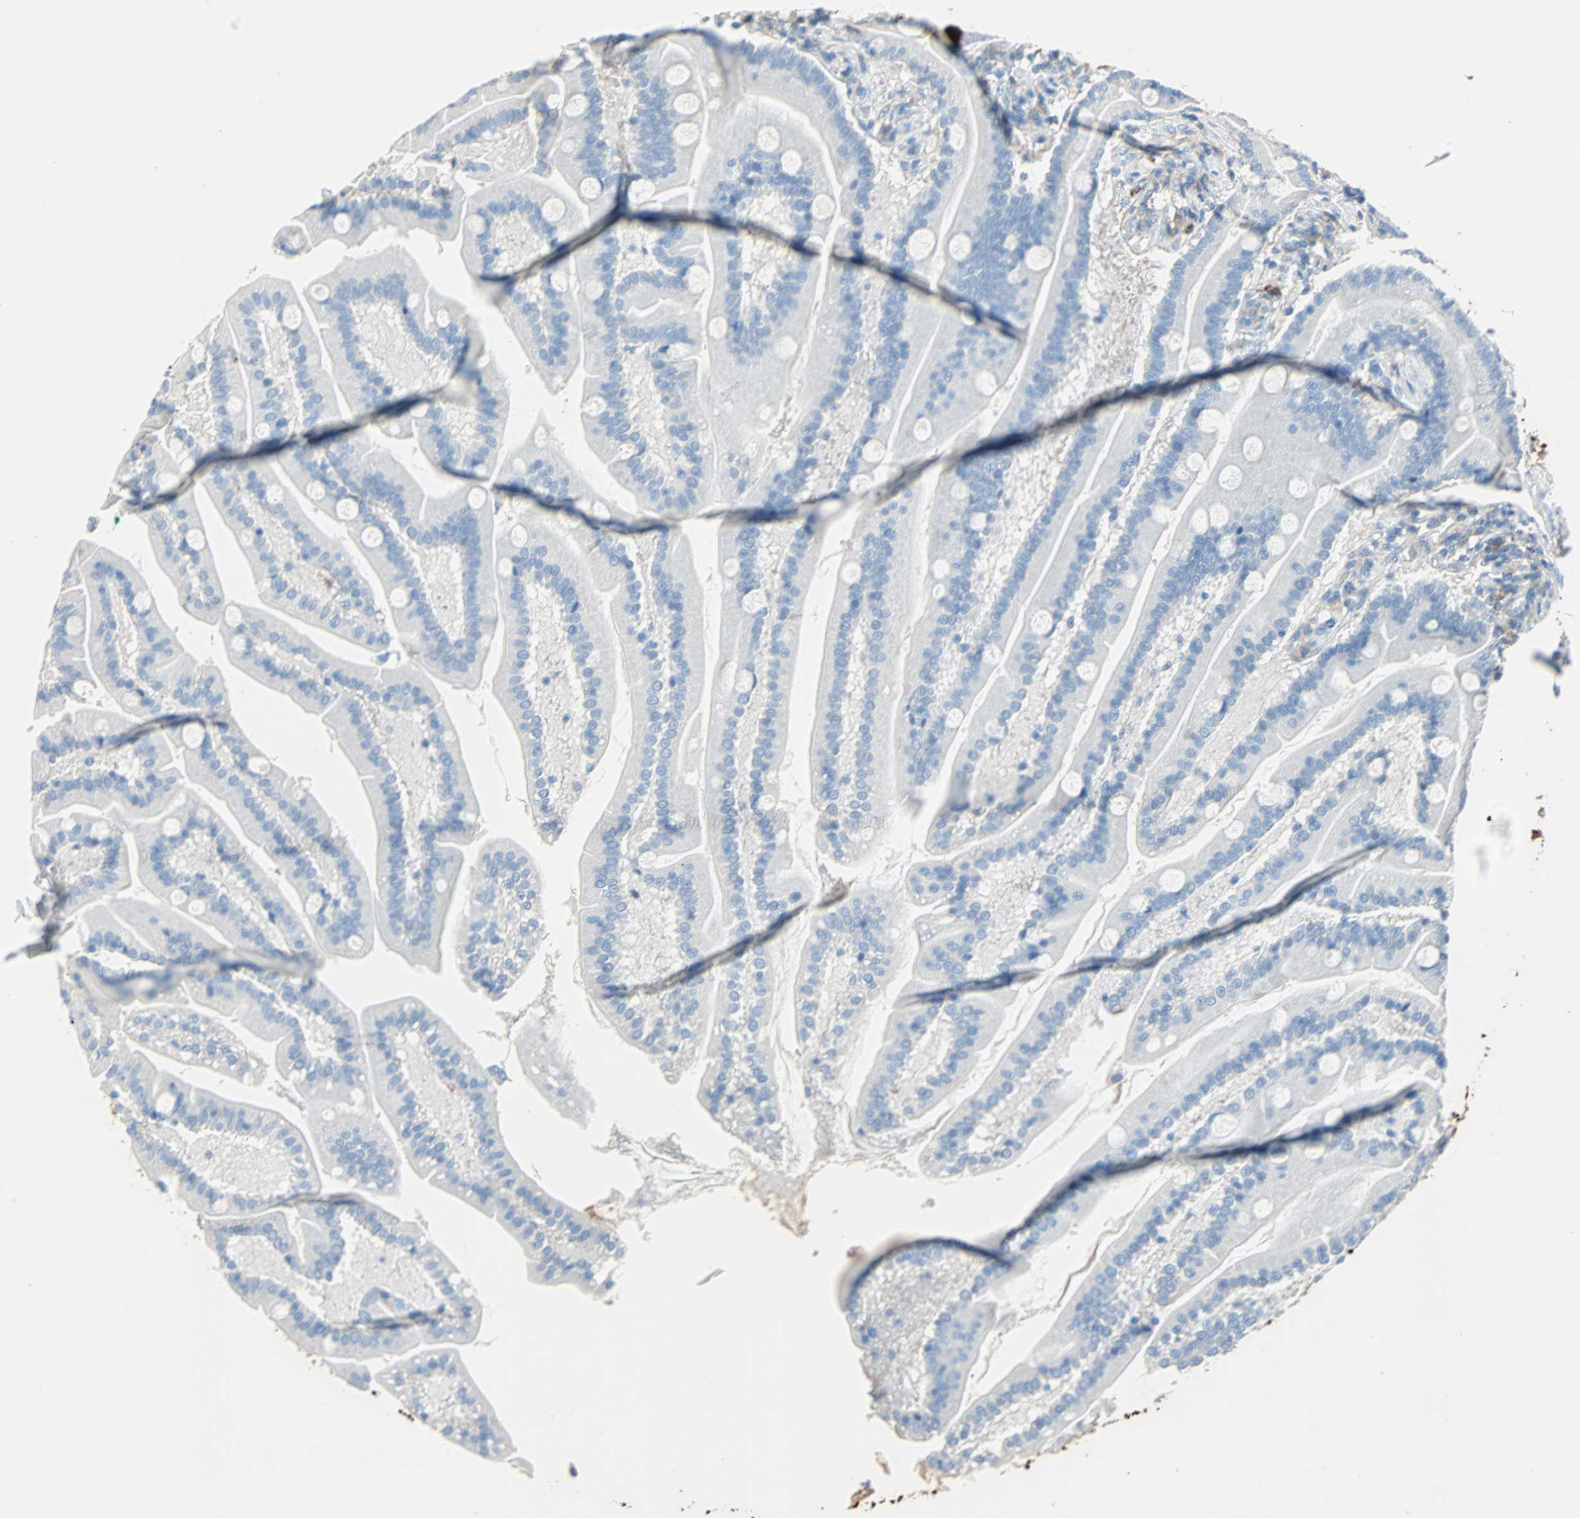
{"staining": {"intensity": "negative", "quantity": "none", "location": "none"}, "tissue": "duodenum", "cell_type": "Glandular cells", "image_type": "normal", "snomed": [{"axis": "morphology", "description": "Normal tissue, NOS"}, {"axis": "topography", "description": "Duodenum"}], "caption": "Immunohistochemical staining of unremarkable duodenum demonstrates no significant staining in glandular cells. (DAB (3,3'-diaminobenzidine) IHC with hematoxylin counter stain).", "gene": "CLEC4A", "patient": {"sex": "female", "age": 64}}